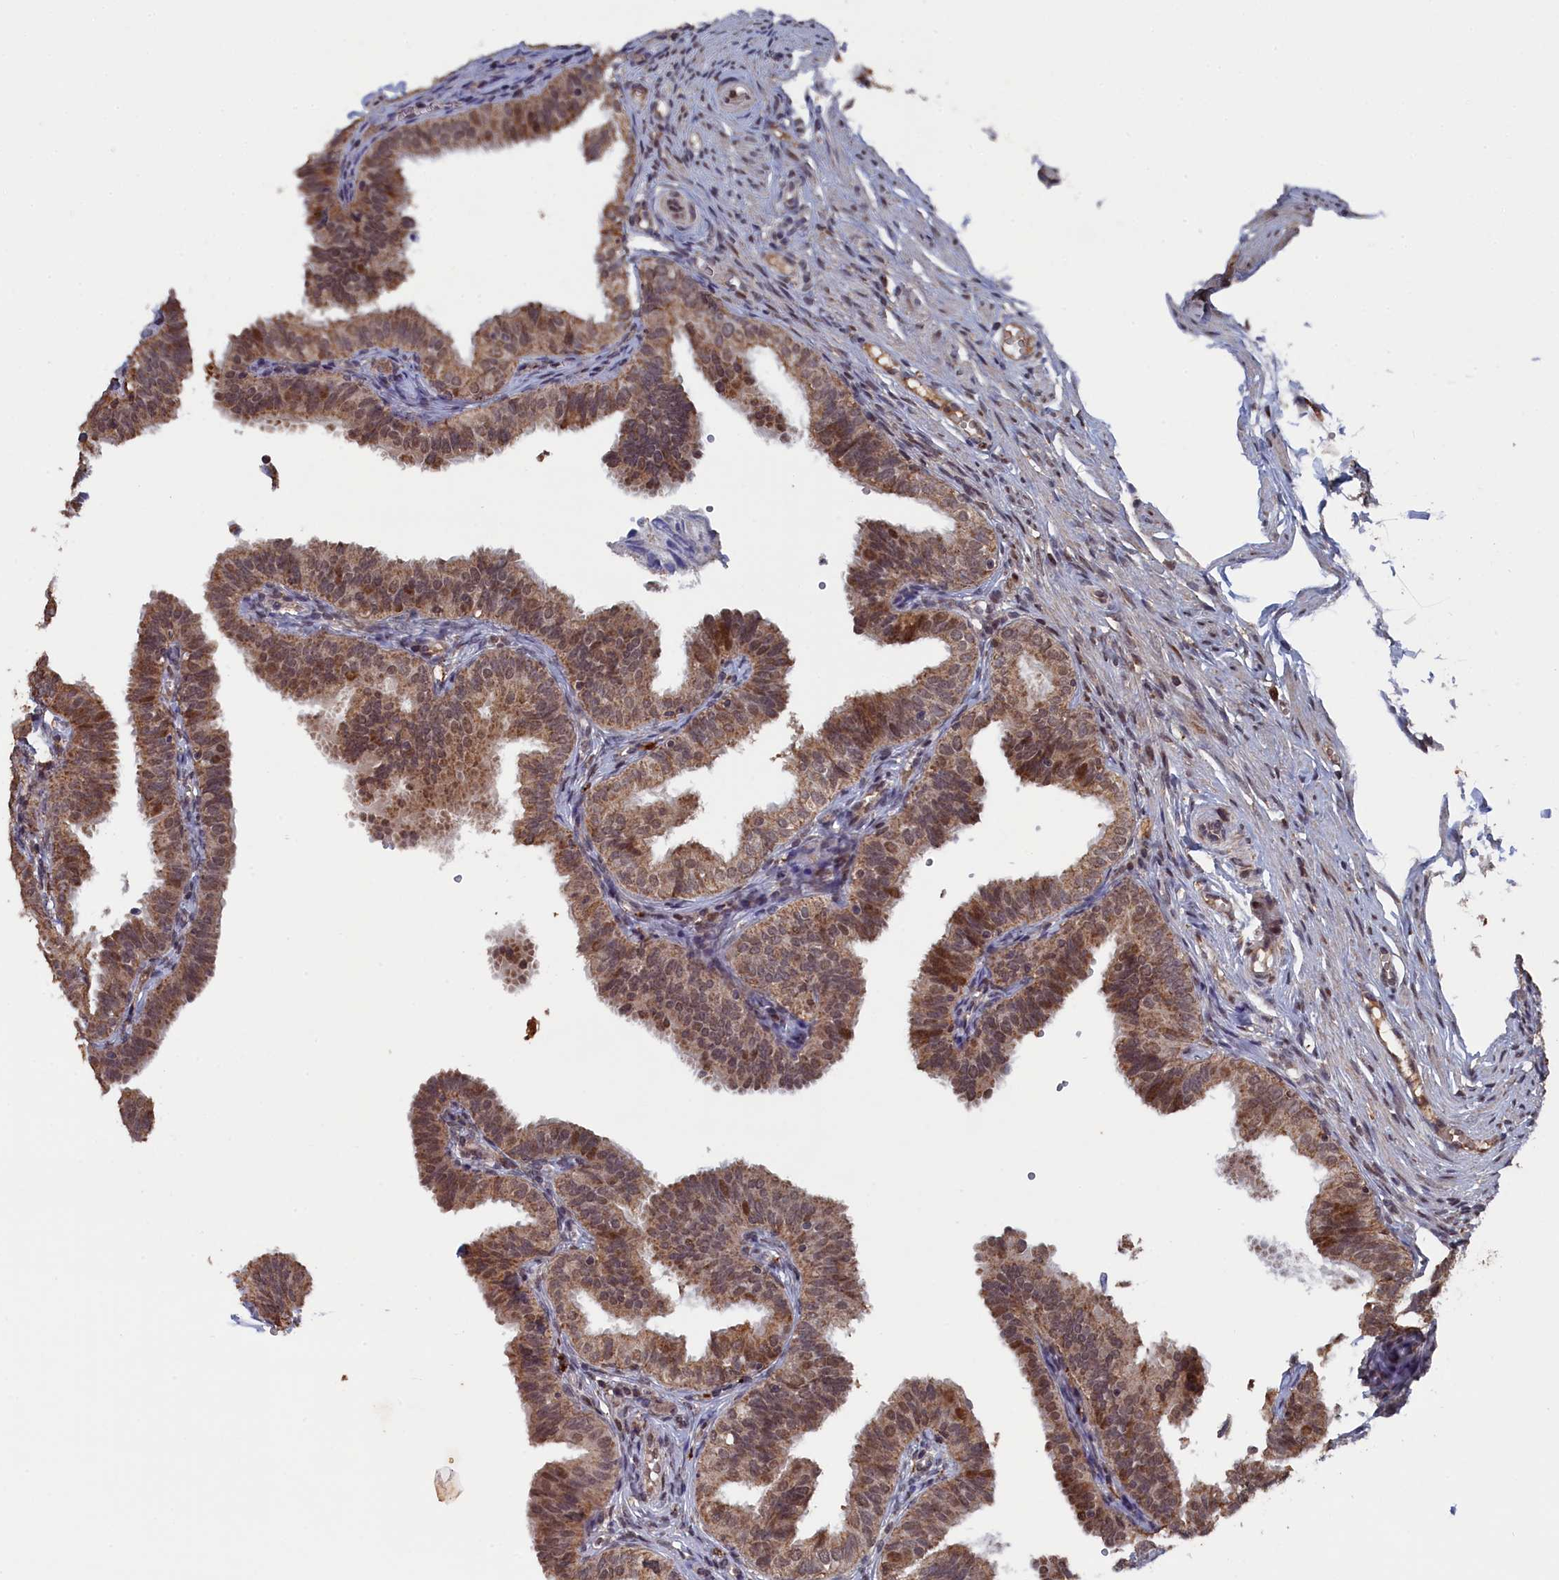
{"staining": {"intensity": "moderate", "quantity": ">75%", "location": "cytoplasmic/membranous,nuclear"}, "tissue": "fallopian tube", "cell_type": "Glandular cells", "image_type": "normal", "snomed": [{"axis": "morphology", "description": "Normal tissue, NOS"}, {"axis": "topography", "description": "Fallopian tube"}], "caption": "Immunohistochemical staining of benign fallopian tube demonstrates moderate cytoplasmic/membranous,nuclear protein positivity in approximately >75% of glandular cells. The staining was performed using DAB, with brown indicating positive protein expression. Nuclei are stained blue with hematoxylin.", "gene": "CEACAM21", "patient": {"sex": "female", "age": 35}}